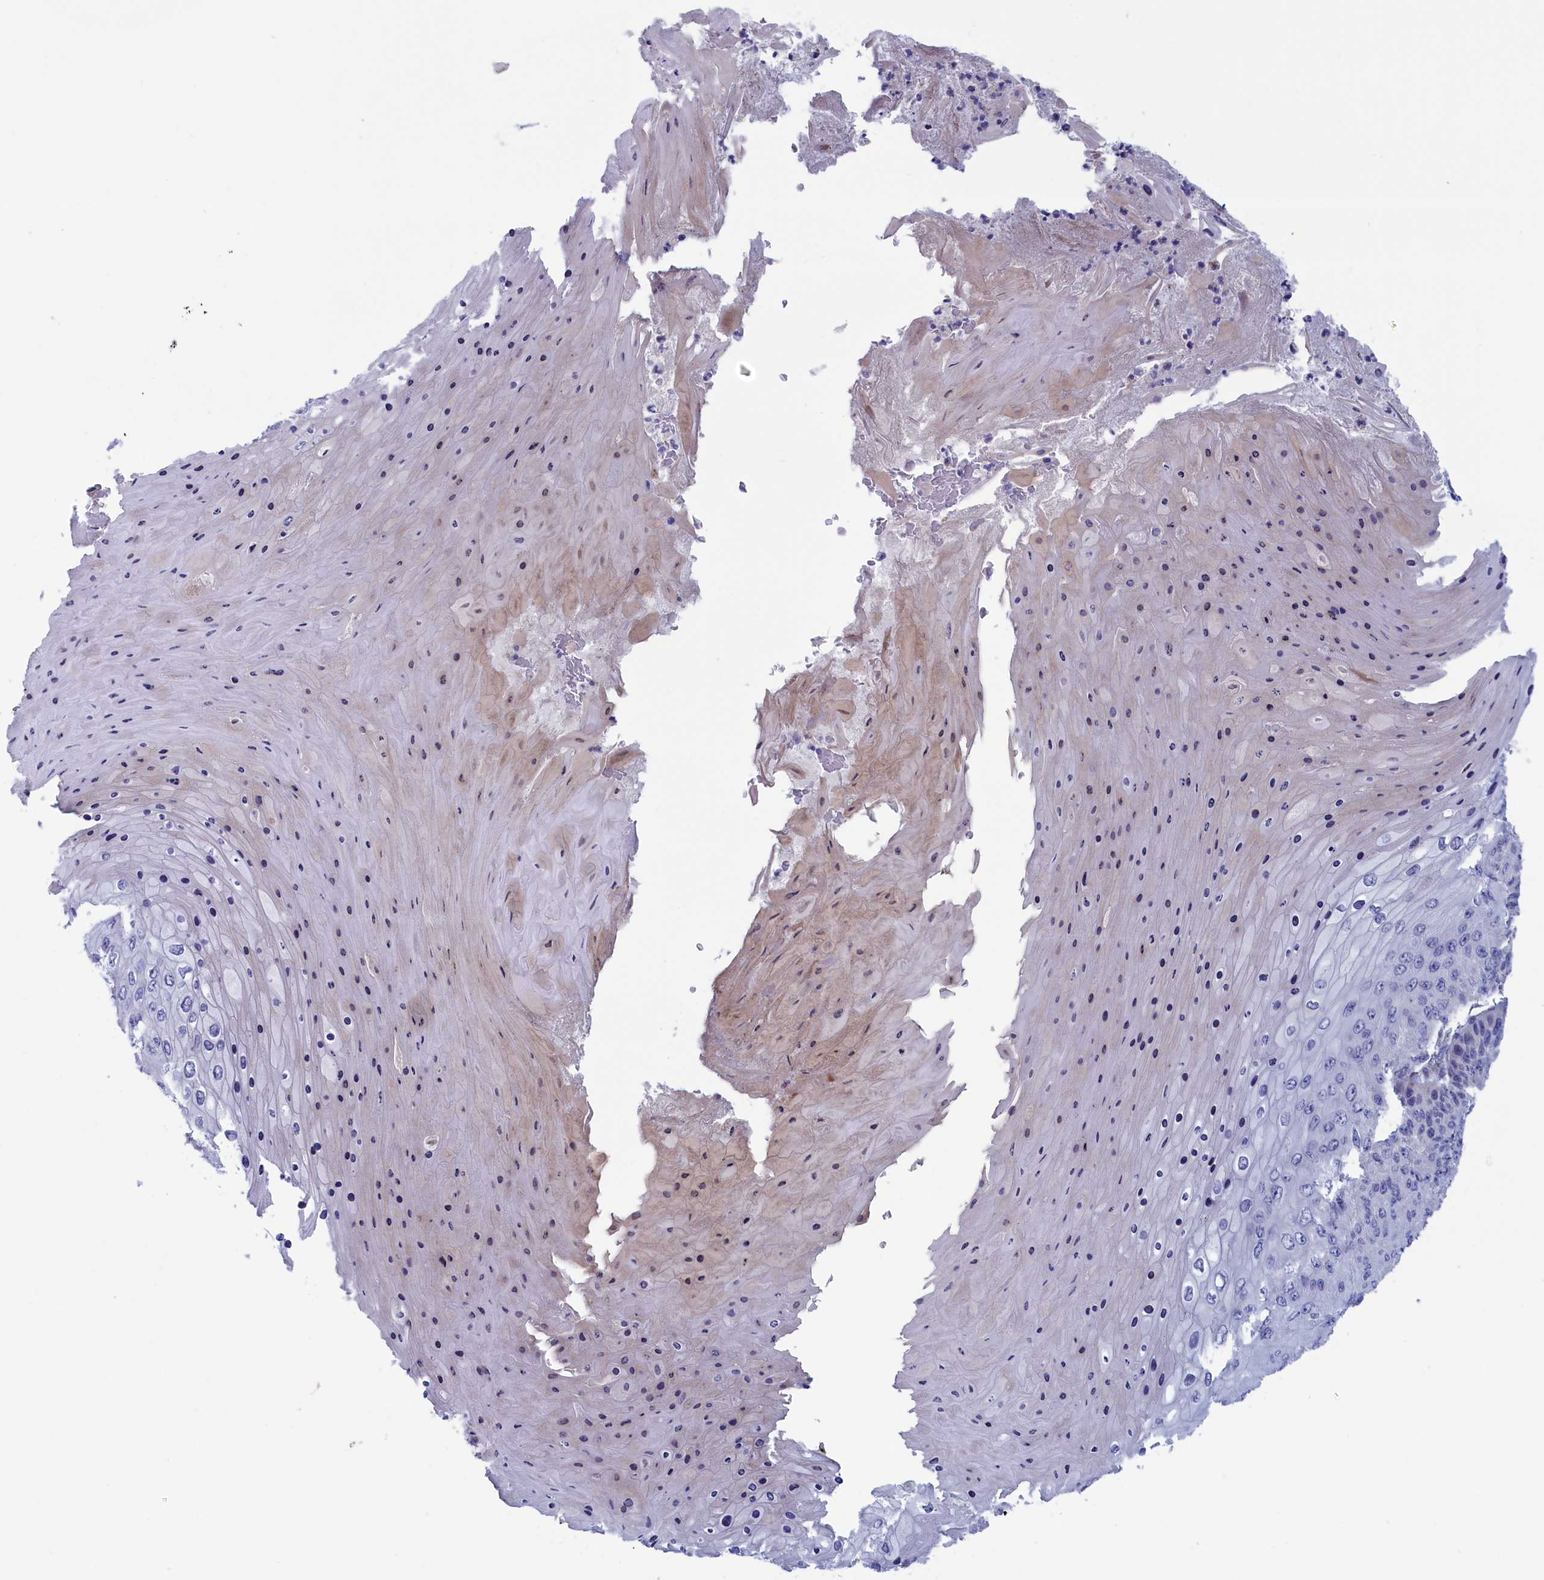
{"staining": {"intensity": "negative", "quantity": "none", "location": "none"}, "tissue": "skin cancer", "cell_type": "Tumor cells", "image_type": "cancer", "snomed": [{"axis": "morphology", "description": "Squamous cell carcinoma, NOS"}, {"axis": "topography", "description": "Skin"}], "caption": "Immunohistochemistry of human skin cancer demonstrates no positivity in tumor cells.", "gene": "NIBAN3", "patient": {"sex": "female", "age": 88}}